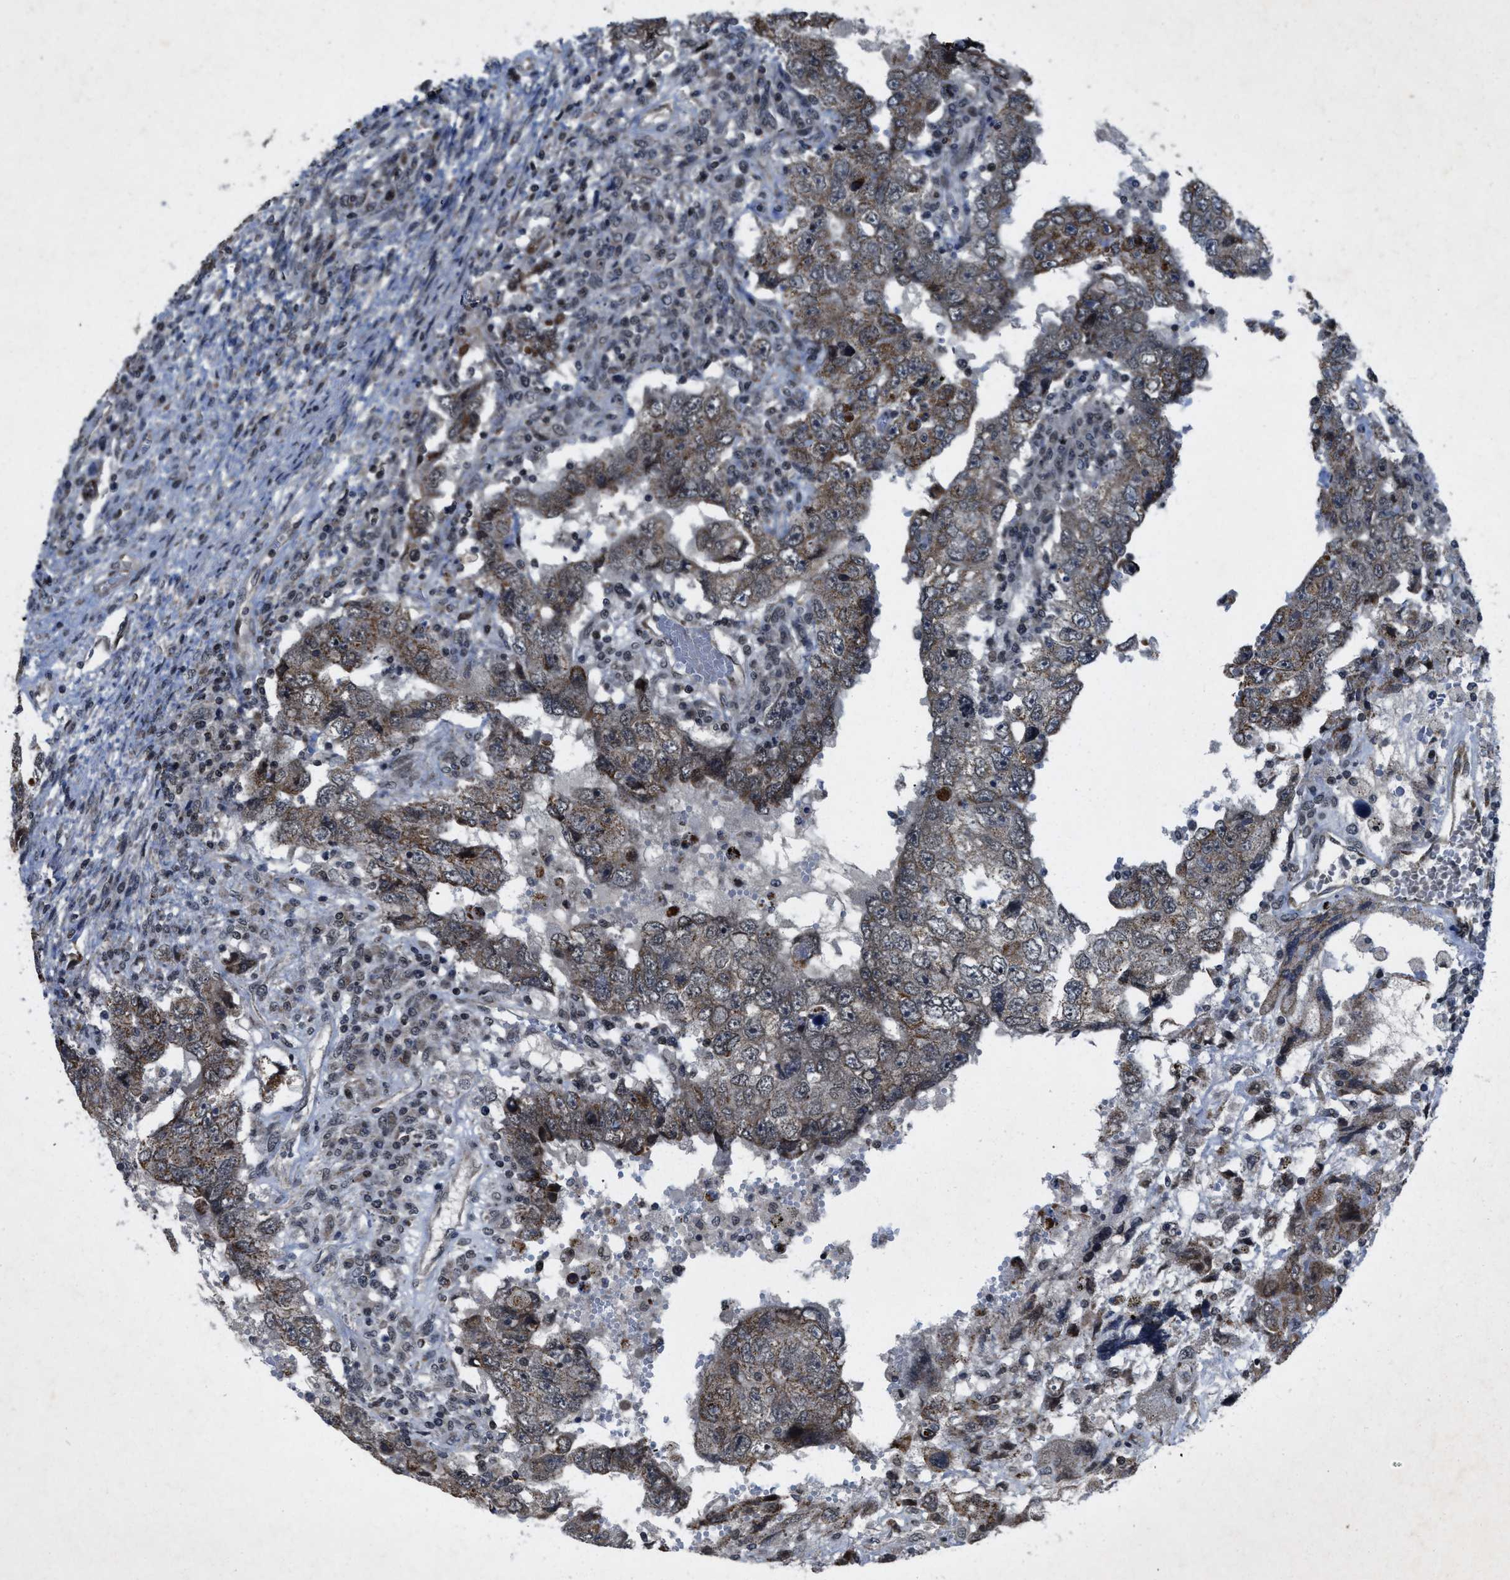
{"staining": {"intensity": "weak", "quantity": "25%-75%", "location": "cytoplasmic/membranous,nuclear"}, "tissue": "testis cancer", "cell_type": "Tumor cells", "image_type": "cancer", "snomed": [{"axis": "morphology", "description": "Carcinoma, Embryonal, NOS"}, {"axis": "topography", "description": "Testis"}], "caption": "This is an image of immunohistochemistry (IHC) staining of testis embryonal carcinoma, which shows weak staining in the cytoplasmic/membranous and nuclear of tumor cells.", "gene": "ZNHIT1", "patient": {"sex": "male", "age": 26}}